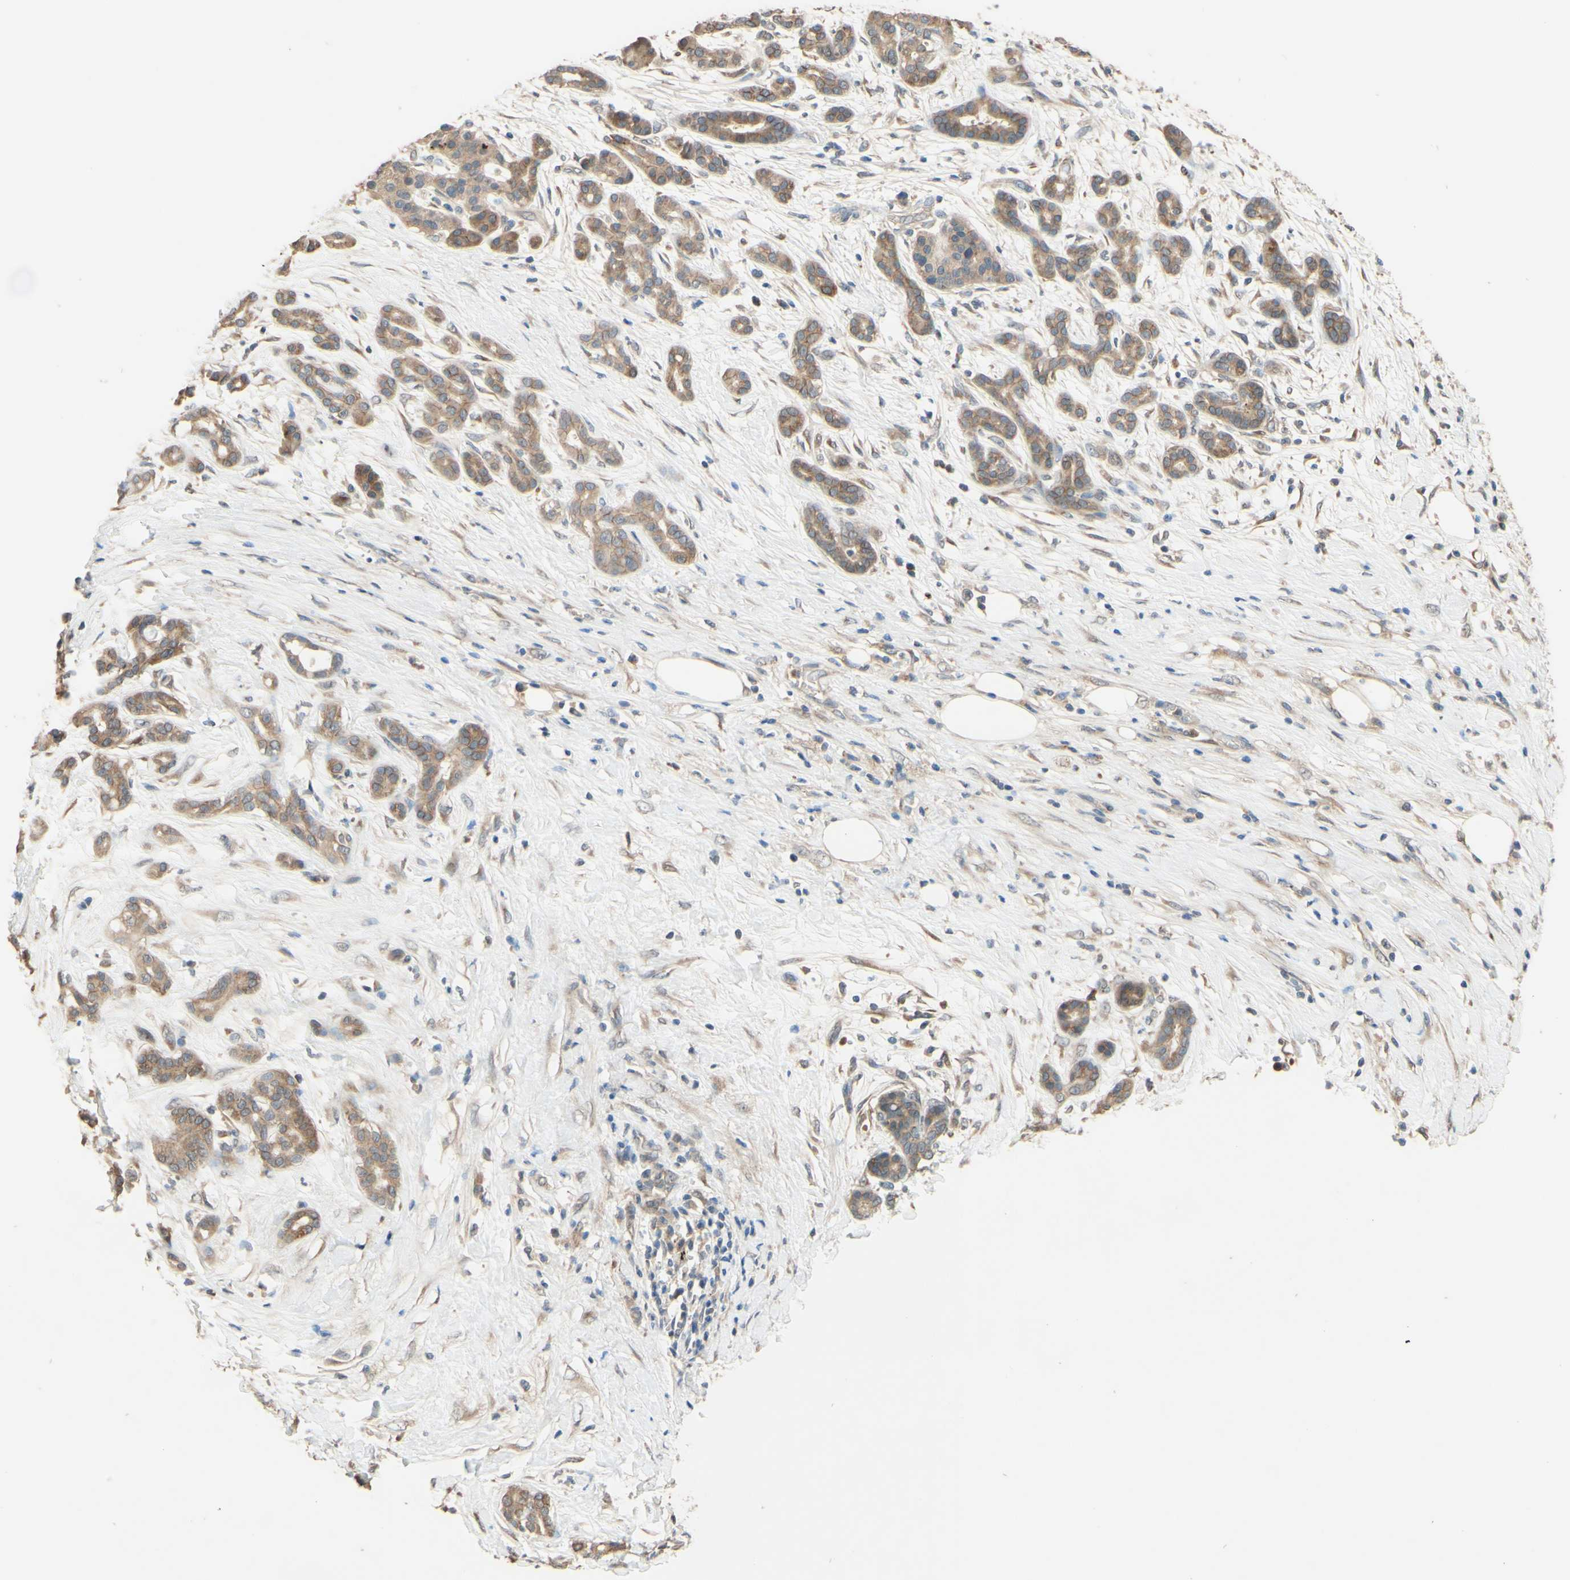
{"staining": {"intensity": "moderate", "quantity": ">75%", "location": "cytoplasmic/membranous"}, "tissue": "pancreatic cancer", "cell_type": "Tumor cells", "image_type": "cancer", "snomed": [{"axis": "morphology", "description": "Adenocarcinoma, NOS"}, {"axis": "topography", "description": "Pancreas"}], "caption": "Protein expression analysis of pancreatic cancer (adenocarcinoma) shows moderate cytoplasmic/membranous expression in about >75% of tumor cells.", "gene": "SMIM19", "patient": {"sex": "male", "age": 41}}